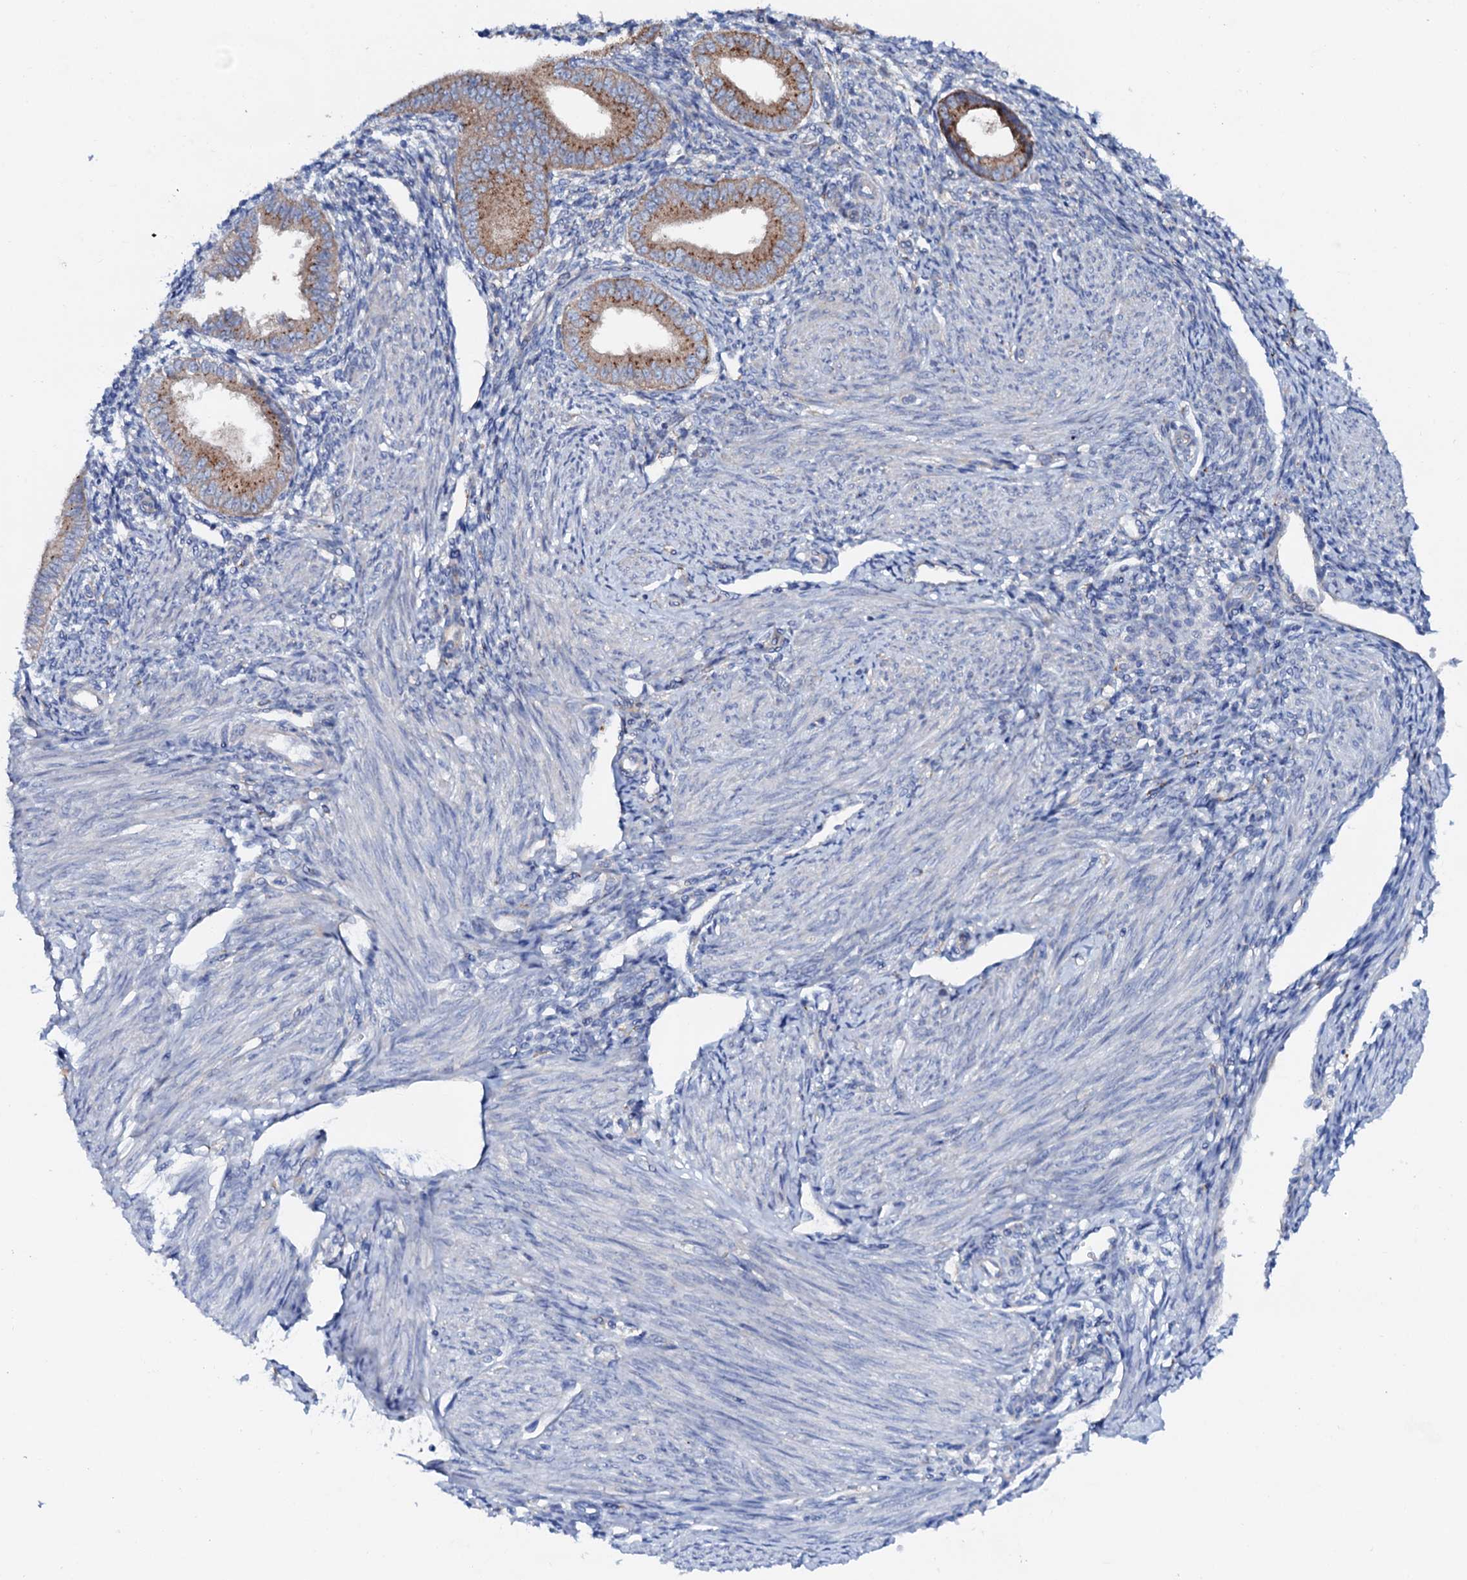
{"staining": {"intensity": "negative", "quantity": "none", "location": "none"}, "tissue": "endometrium", "cell_type": "Cells in endometrial stroma", "image_type": "normal", "snomed": [{"axis": "morphology", "description": "Normal tissue, NOS"}, {"axis": "topography", "description": "Uterus"}, {"axis": "topography", "description": "Endometrium"}], "caption": "This is an immunohistochemistry (IHC) histopathology image of unremarkable human endometrium. There is no positivity in cells in endometrial stroma.", "gene": "P2RX4", "patient": {"sex": "female", "age": 48}}